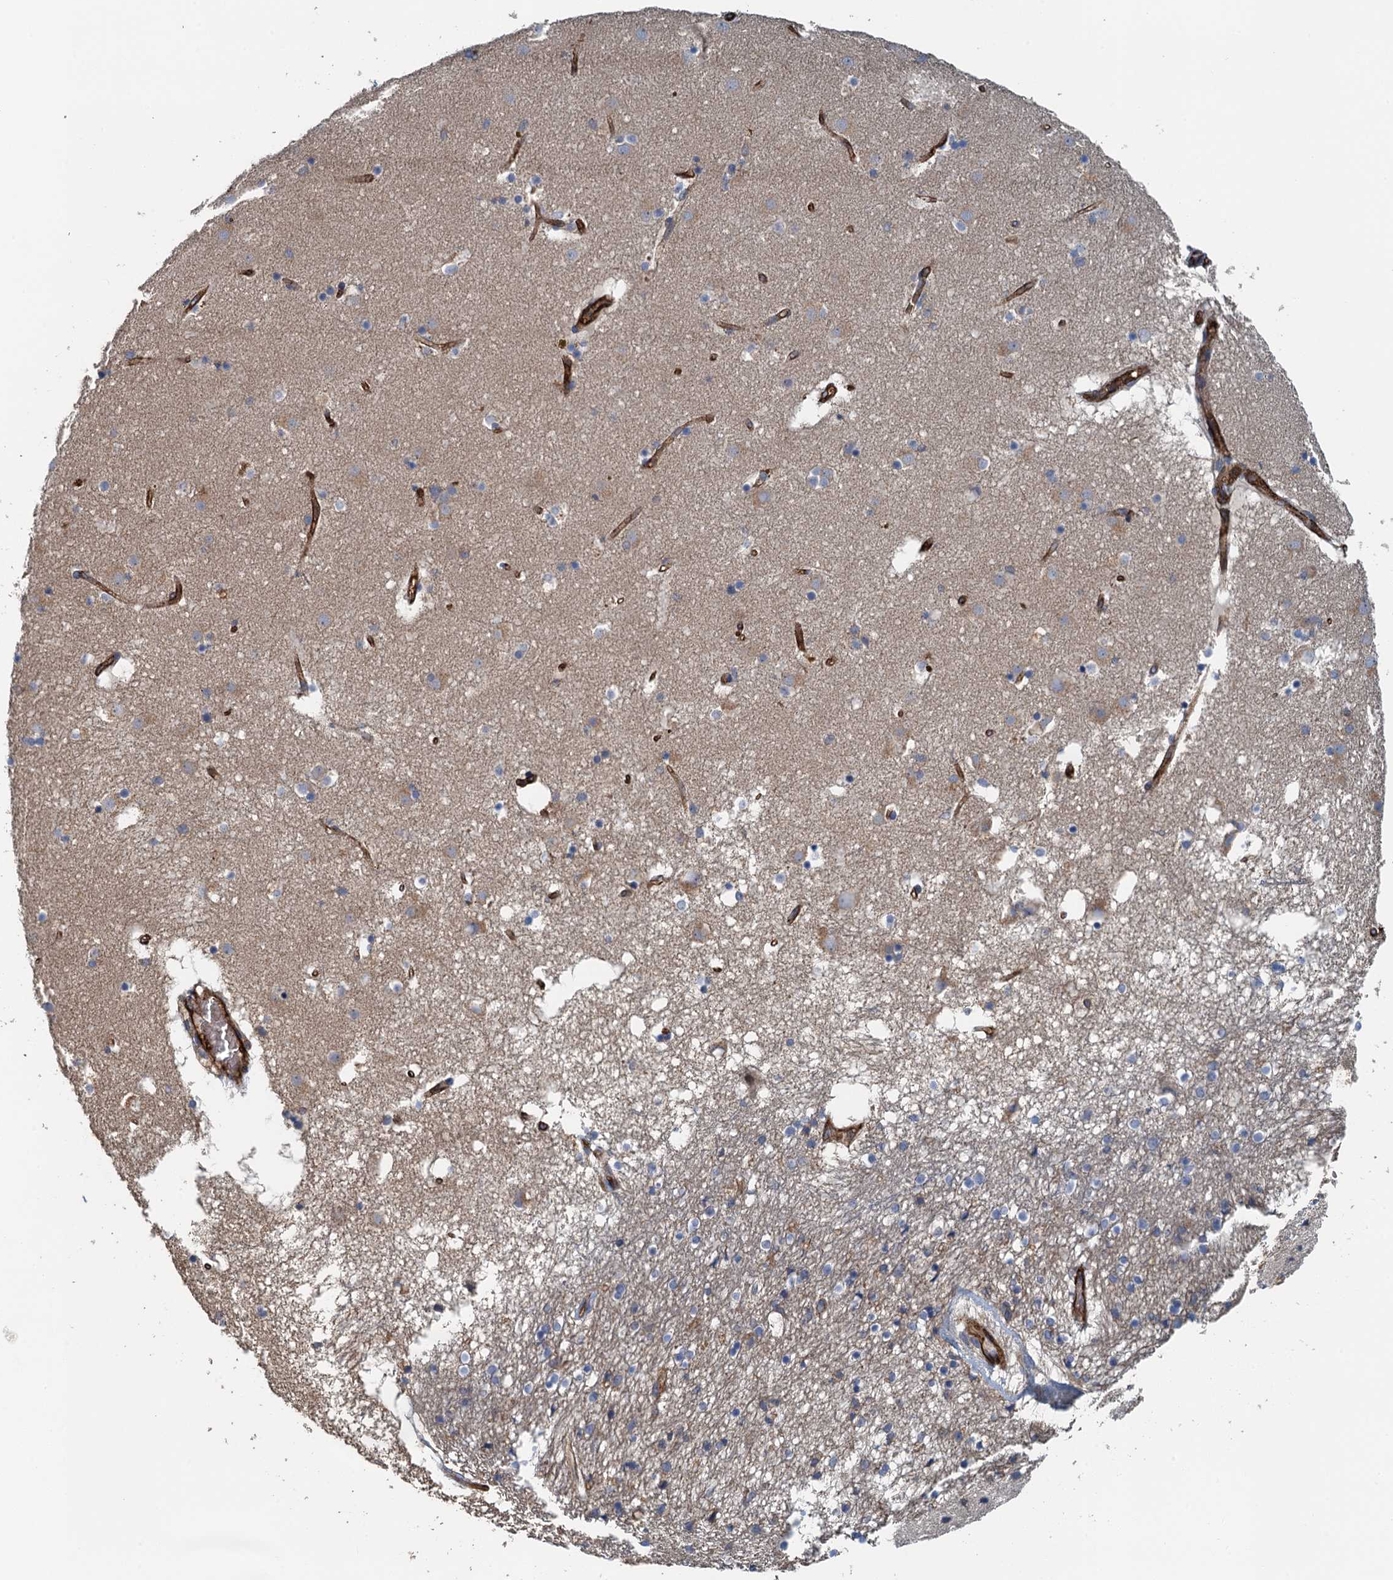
{"staining": {"intensity": "negative", "quantity": "none", "location": "none"}, "tissue": "caudate", "cell_type": "Glial cells", "image_type": "normal", "snomed": [{"axis": "morphology", "description": "Normal tissue, NOS"}, {"axis": "topography", "description": "Lateral ventricle wall"}], "caption": "Glial cells show no significant positivity in unremarkable caudate. (DAB immunohistochemistry (IHC) with hematoxylin counter stain).", "gene": "PPP1R14D", "patient": {"sex": "male", "age": 70}}